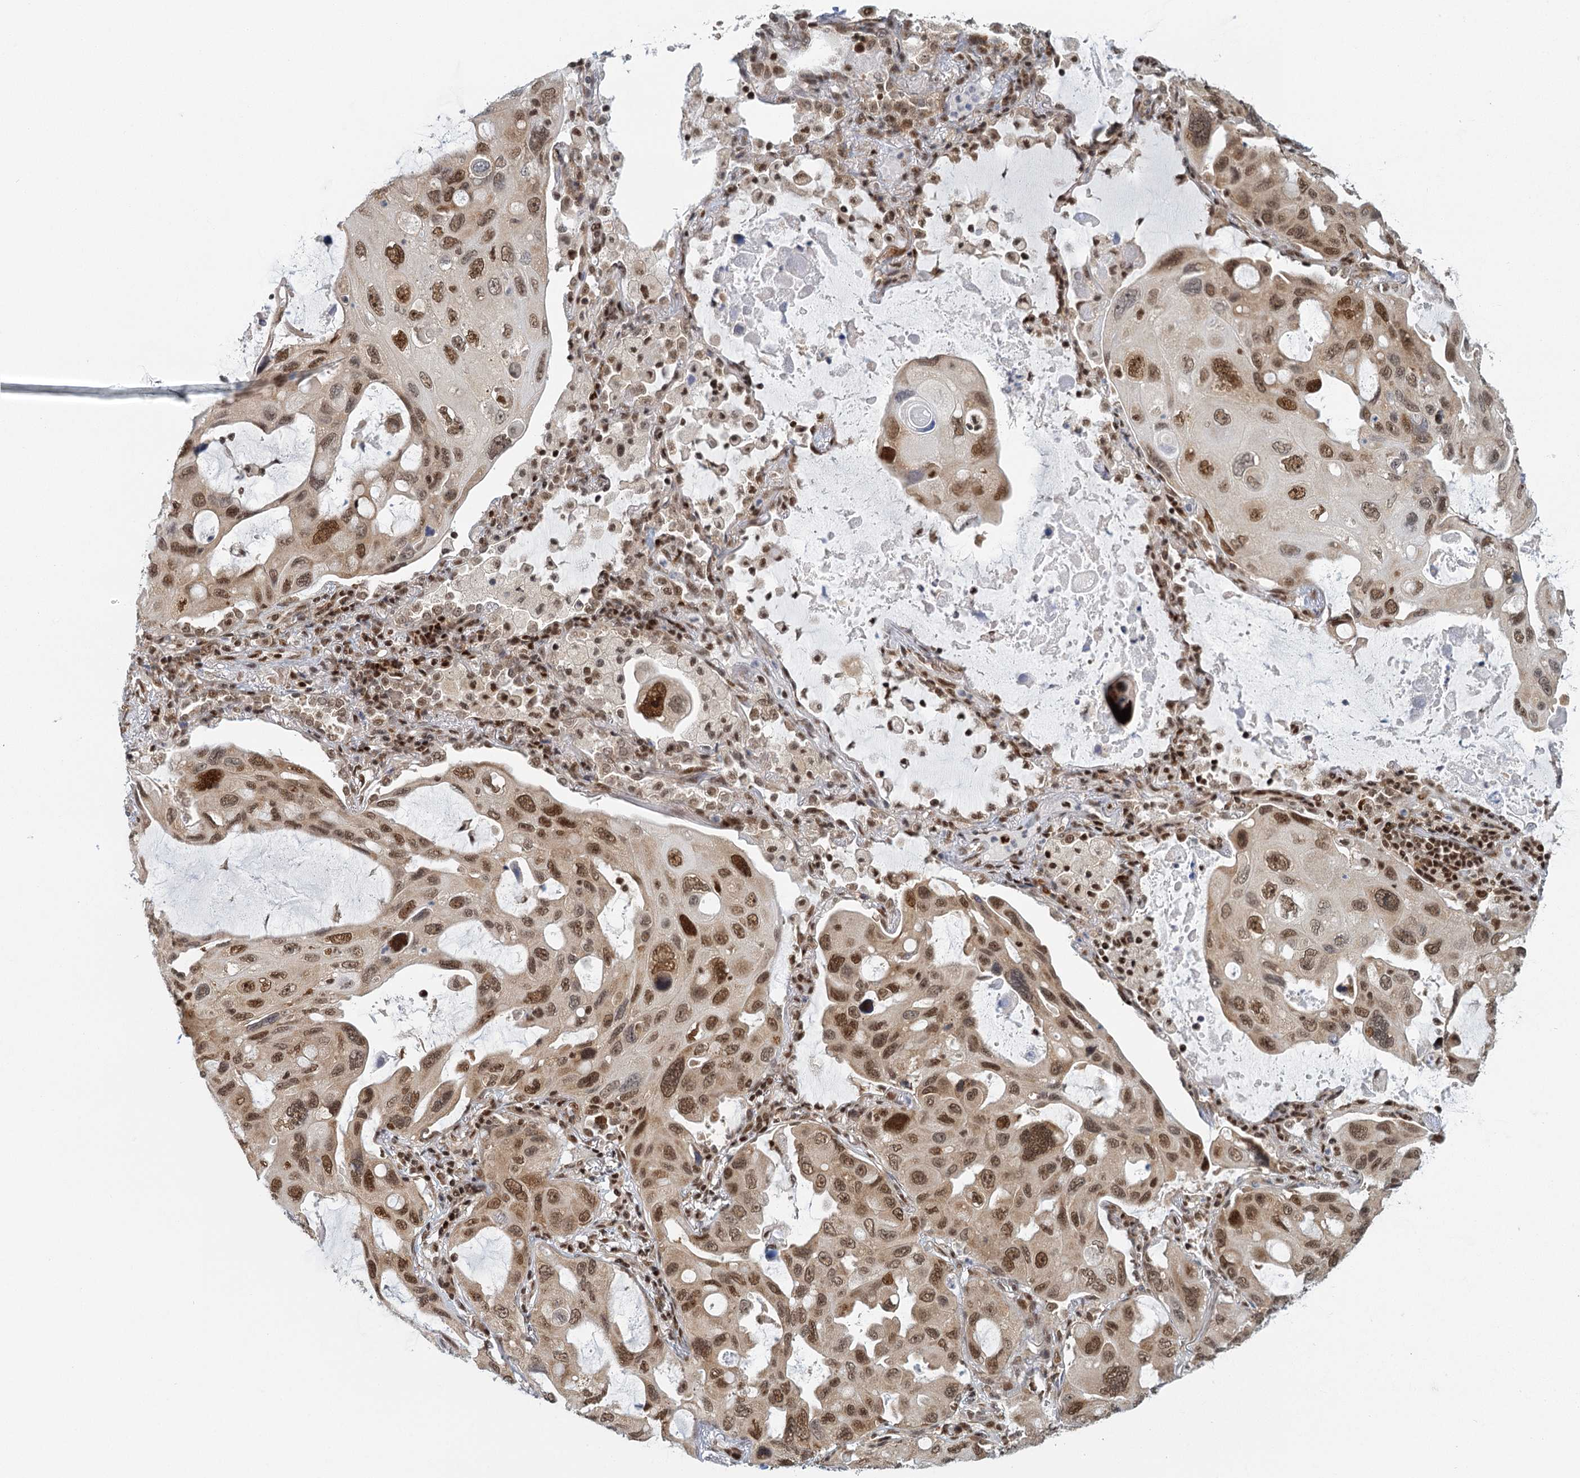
{"staining": {"intensity": "strong", "quantity": ">75%", "location": "nuclear"}, "tissue": "lung cancer", "cell_type": "Tumor cells", "image_type": "cancer", "snomed": [{"axis": "morphology", "description": "Squamous cell carcinoma, NOS"}, {"axis": "topography", "description": "Lung"}], "caption": "High-power microscopy captured an IHC histopathology image of squamous cell carcinoma (lung), revealing strong nuclear staining in about >75% of tumor cells. (DAB (3,3'-diaminobenzidine) IHC with brightfield microscopy, high magnification).", "gene": "GPATCH11", "patient": {"sex": "female", "age": 73}}